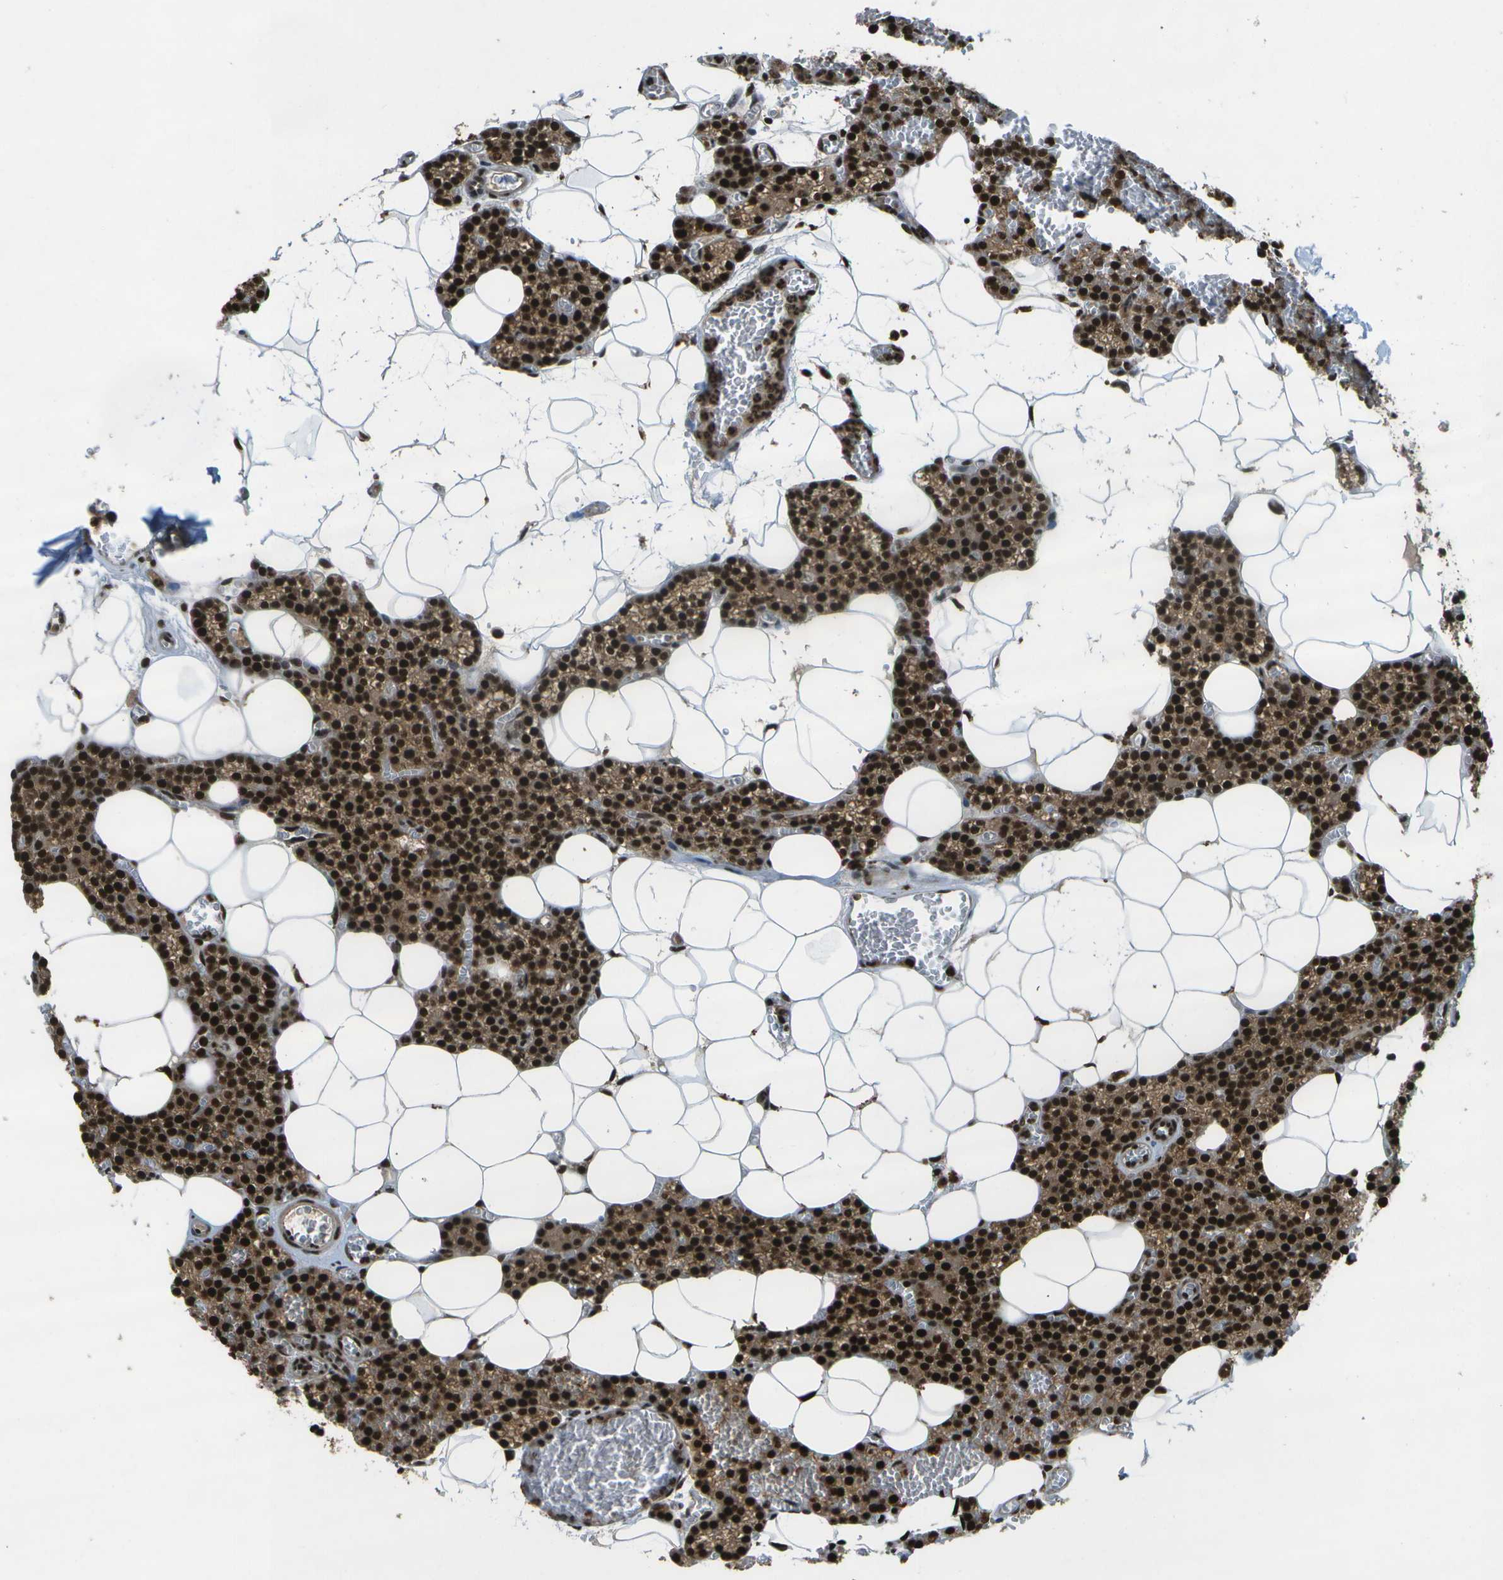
{"staining": {"intensity": "strong", "quantity": ">75%", "location": "cytoplasmic/membranous,nuclear"}, "tissue": "parathyroid gland", "cell_type": "Glandular cells", "image_type": "normal", "snomed": [{"axis": "morphology", "description": "Normal tissue, NOS"}, {"axis": "morphology", "description": "Adenoma, NOS"}, {"axis": "topography", "description": "Parathyroid gland"}], "caption": "DAB immunohistochemical staining of benign parathyroid gland reveals strong cytoplasmic/membranous,nuclear protein expression in approximately >75% of glandular cells.", "gene": "GANC", "patient": {"sex": "female", "age": 58}}